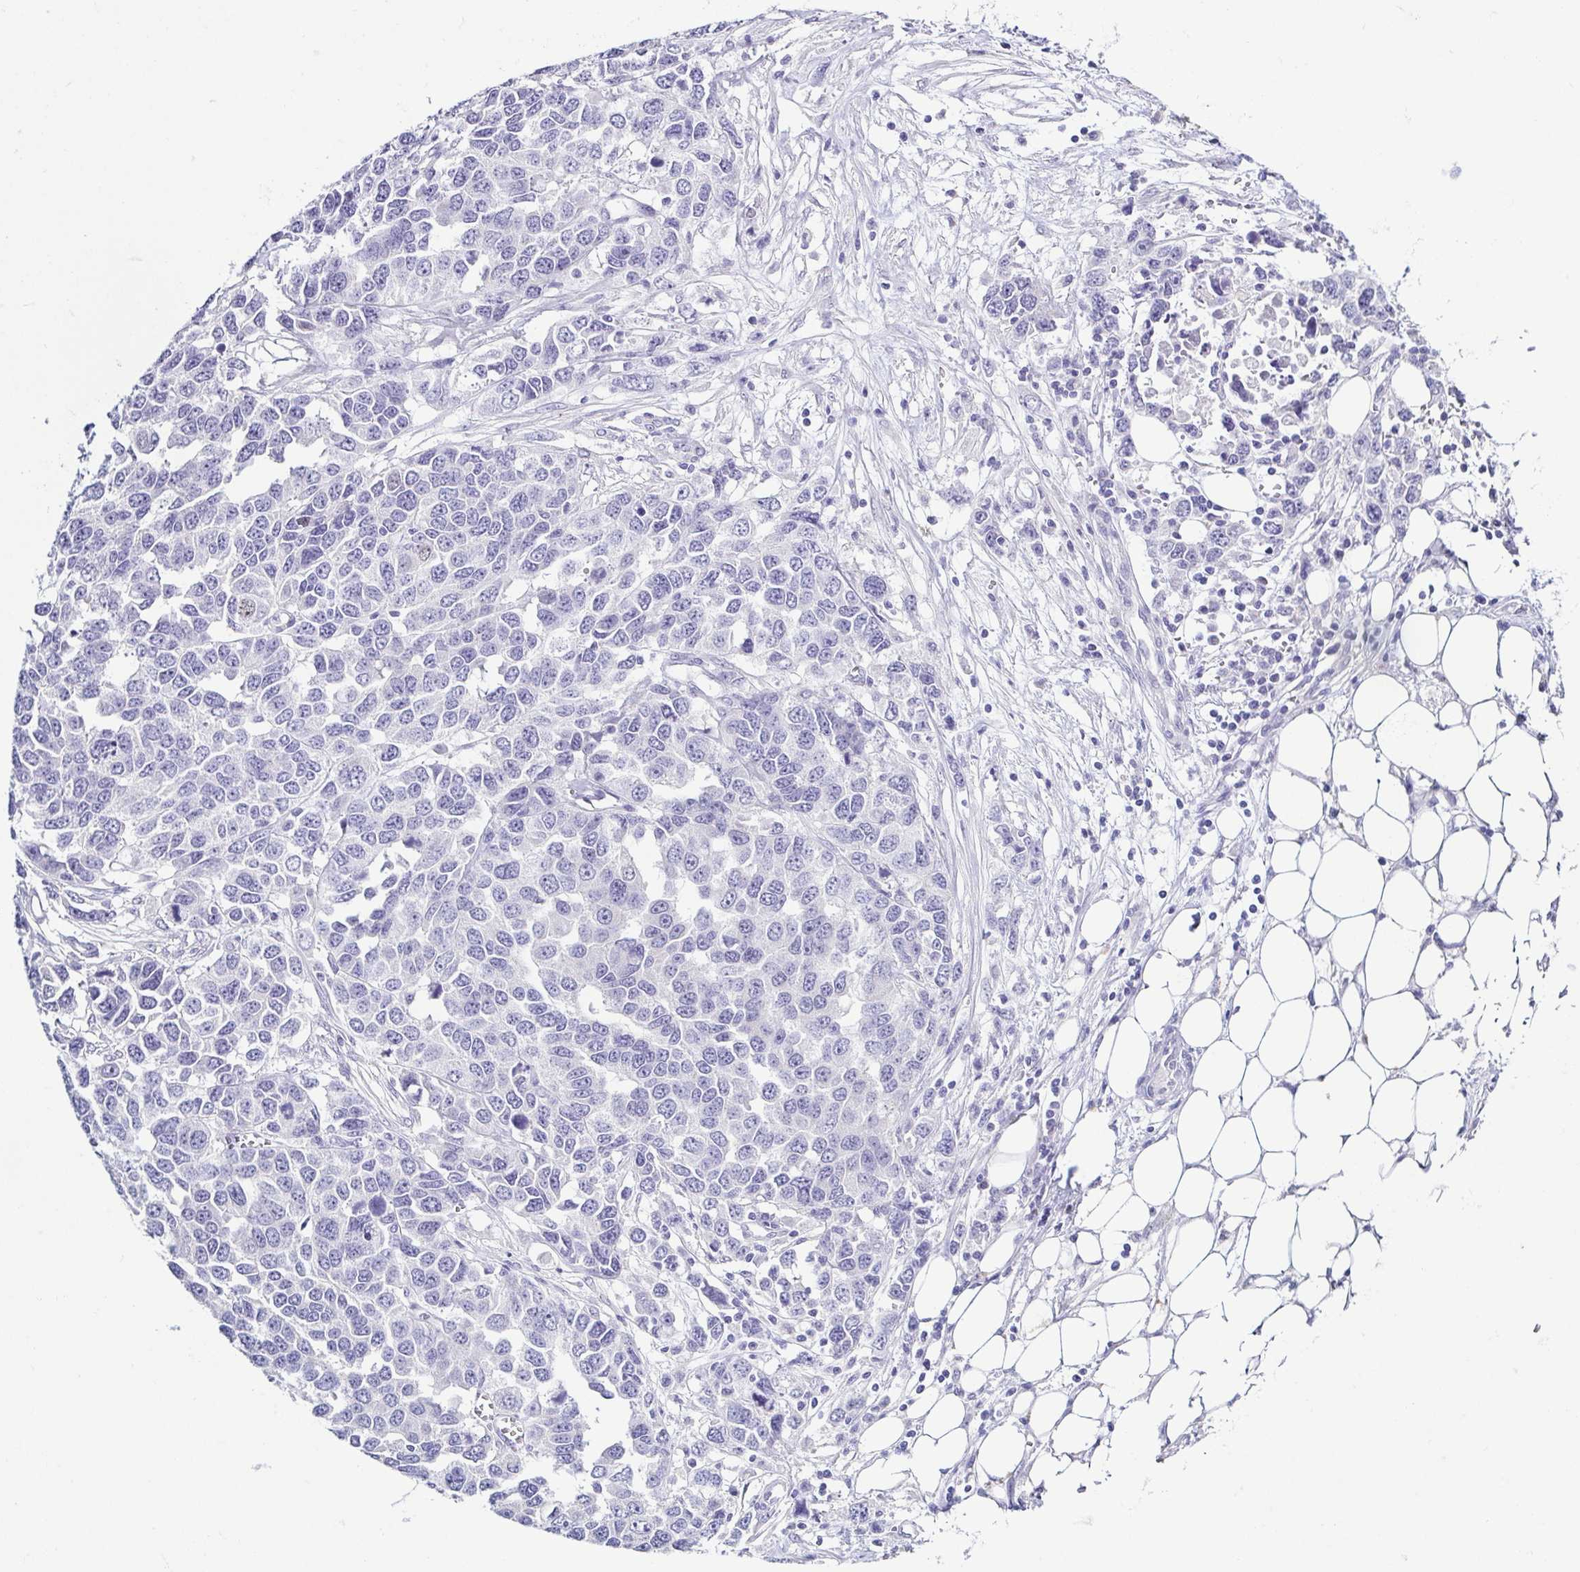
{"staining": {"intensity": "negative", "quantity": "none", "location": "none"}, "tissue": "ovarian cancer", "cell_type": "Tumor cells", "image_type": "cancer", "snomed": [{"axis": "morphology", "description": "Cystadenocarcinoma, serous, NOS"}, {"axis": "topography", "description": "Ovary"}], "caption": "Immunohistochemistry micrograph of neoplastic tissue: ovarian cancer stained with DAB displays no significant protein expression in tumor cells.", "gene": "TP73", "patient": {"sex": "female", "age": 76}}